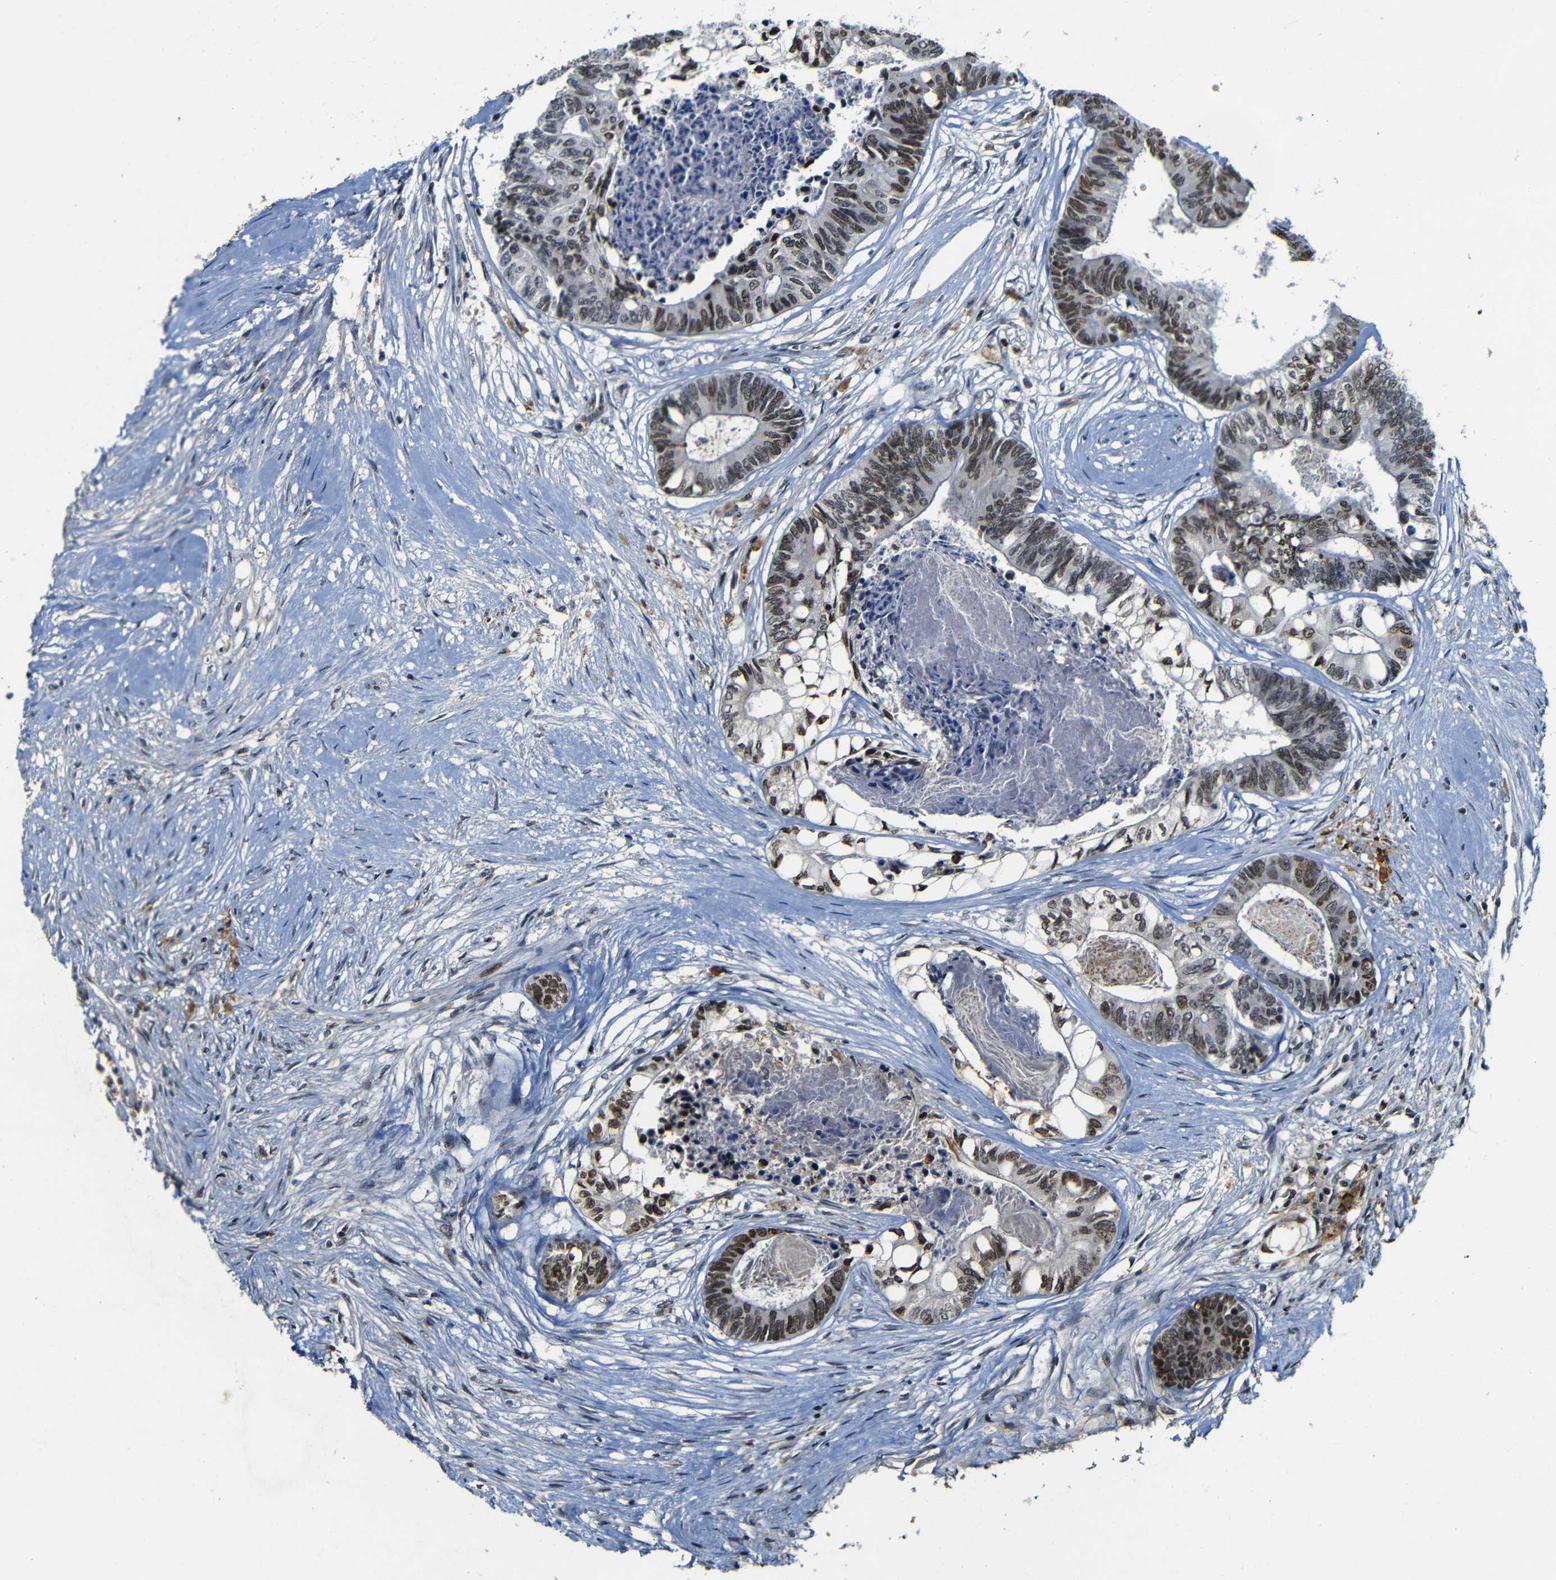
{"staining": {"intensity": "moderate", "quantity": "25%-75%", "location": "nuclear"}, "tissue": "colorectal cancer", "cell_type": "Tumor cells", "image_type": "cancer", "snomed": [{"axis": "morphology", "description": "Adenocarcinoma, NOS"}, {"axis": "topography", "description": "Rectum"}], "caption": "DAB immunohistochemical staining of human colorectal cancer (adenocarcinoma) demonstrates moderate nuclear protein positivity in about 25%-75% of tumor cells.", "gene": "MYC", "patient": {"sex": "male", "age": 63}}